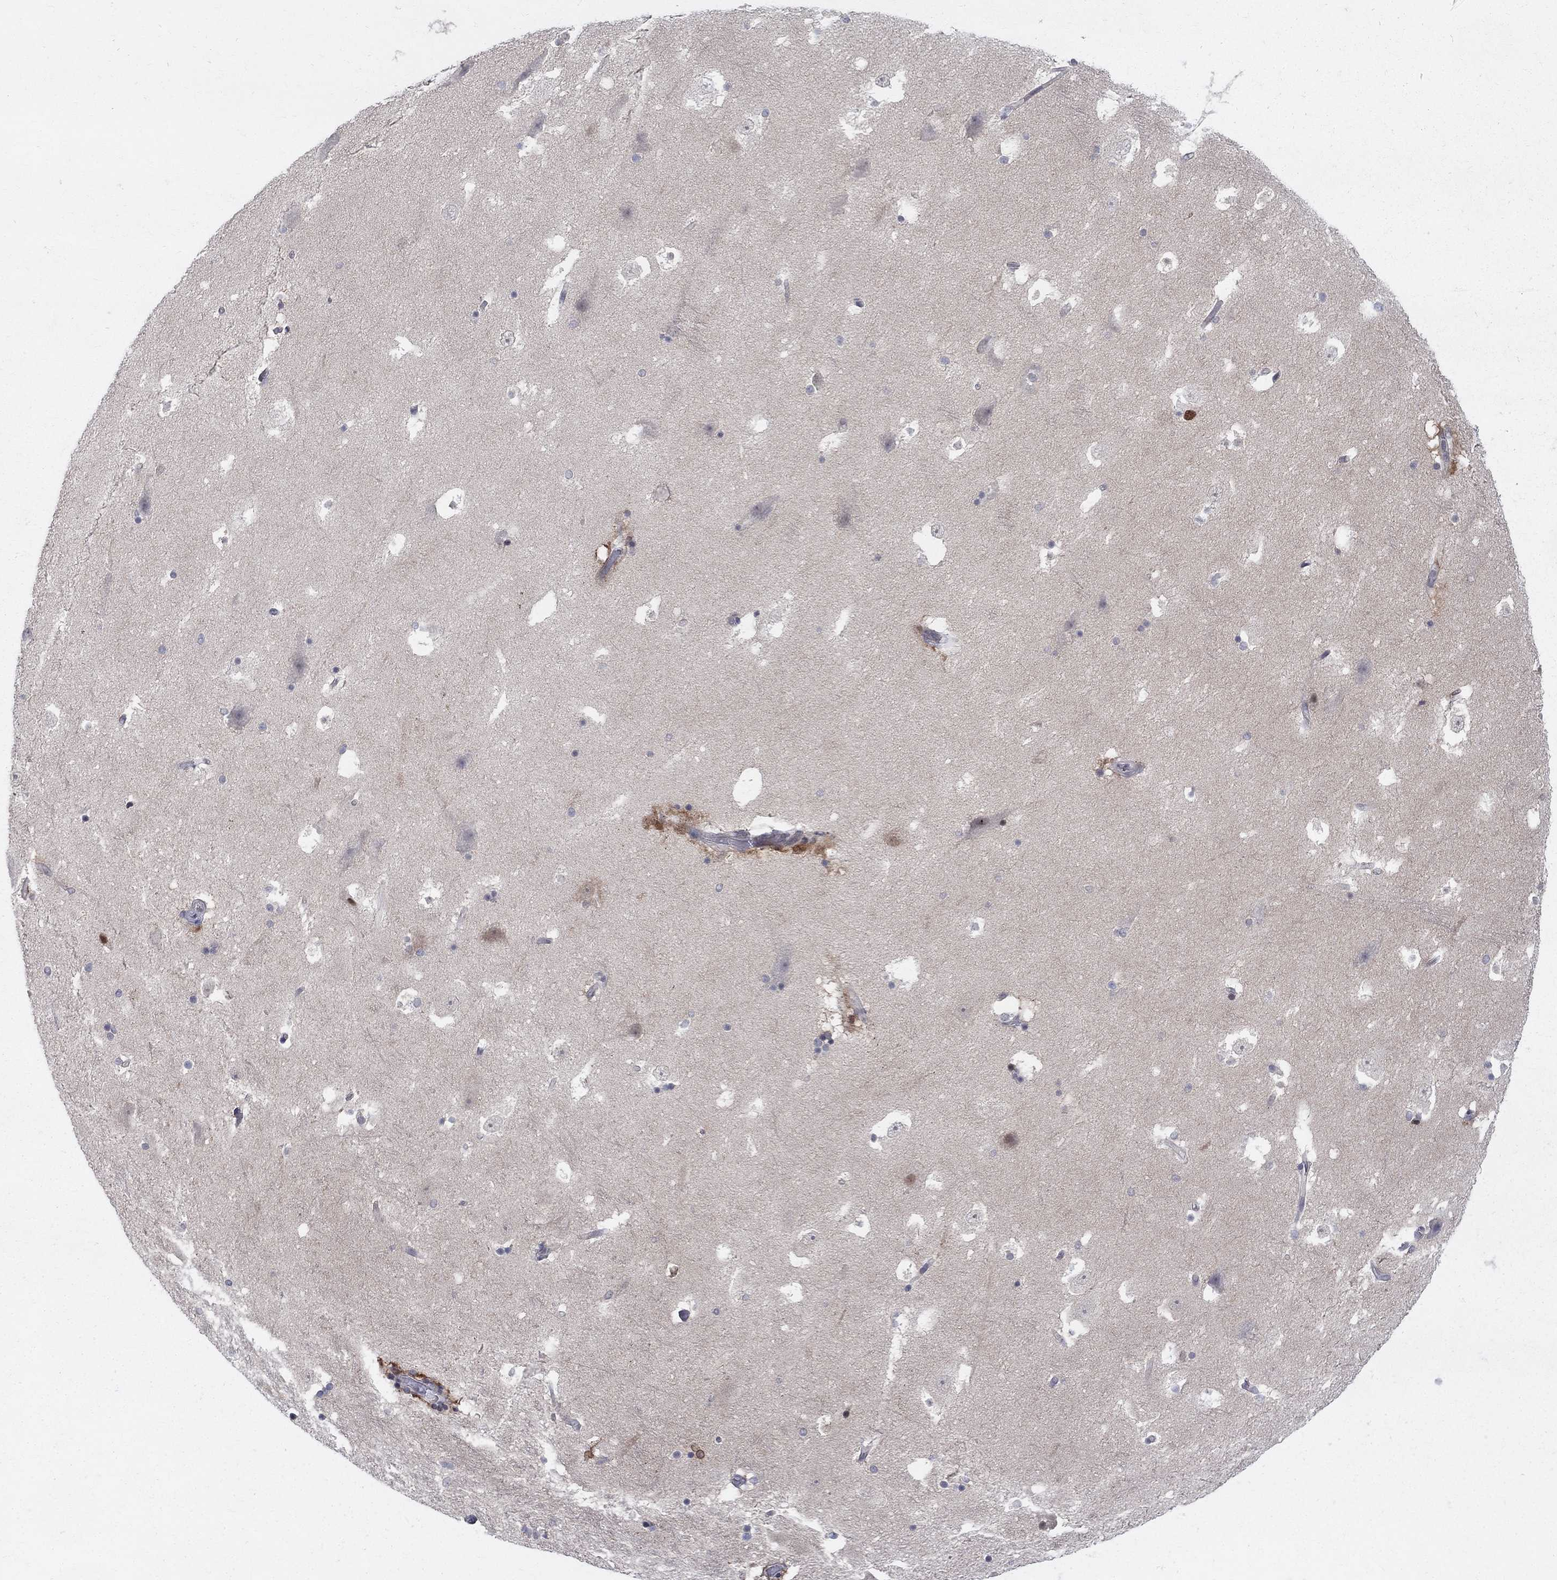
{"staining": {"intensity": "negative", "quantity": "none", "location": "none"}, "tissue": "hippocampus", "cell_type": "Glial cells", "image_type": "normal", "snomed": [{"axis": "morphology", "description": "Normal tissue, NOS"}, {"axis": "topography", "description": "Hippocampus"}], "caption": "An IHC photomicrograph of benign hippocampus is shown. There is no staining in glial cells of hippocampus.", "gene": "ZNHIT3", "patient": {"sex": "male", "age": 51}}